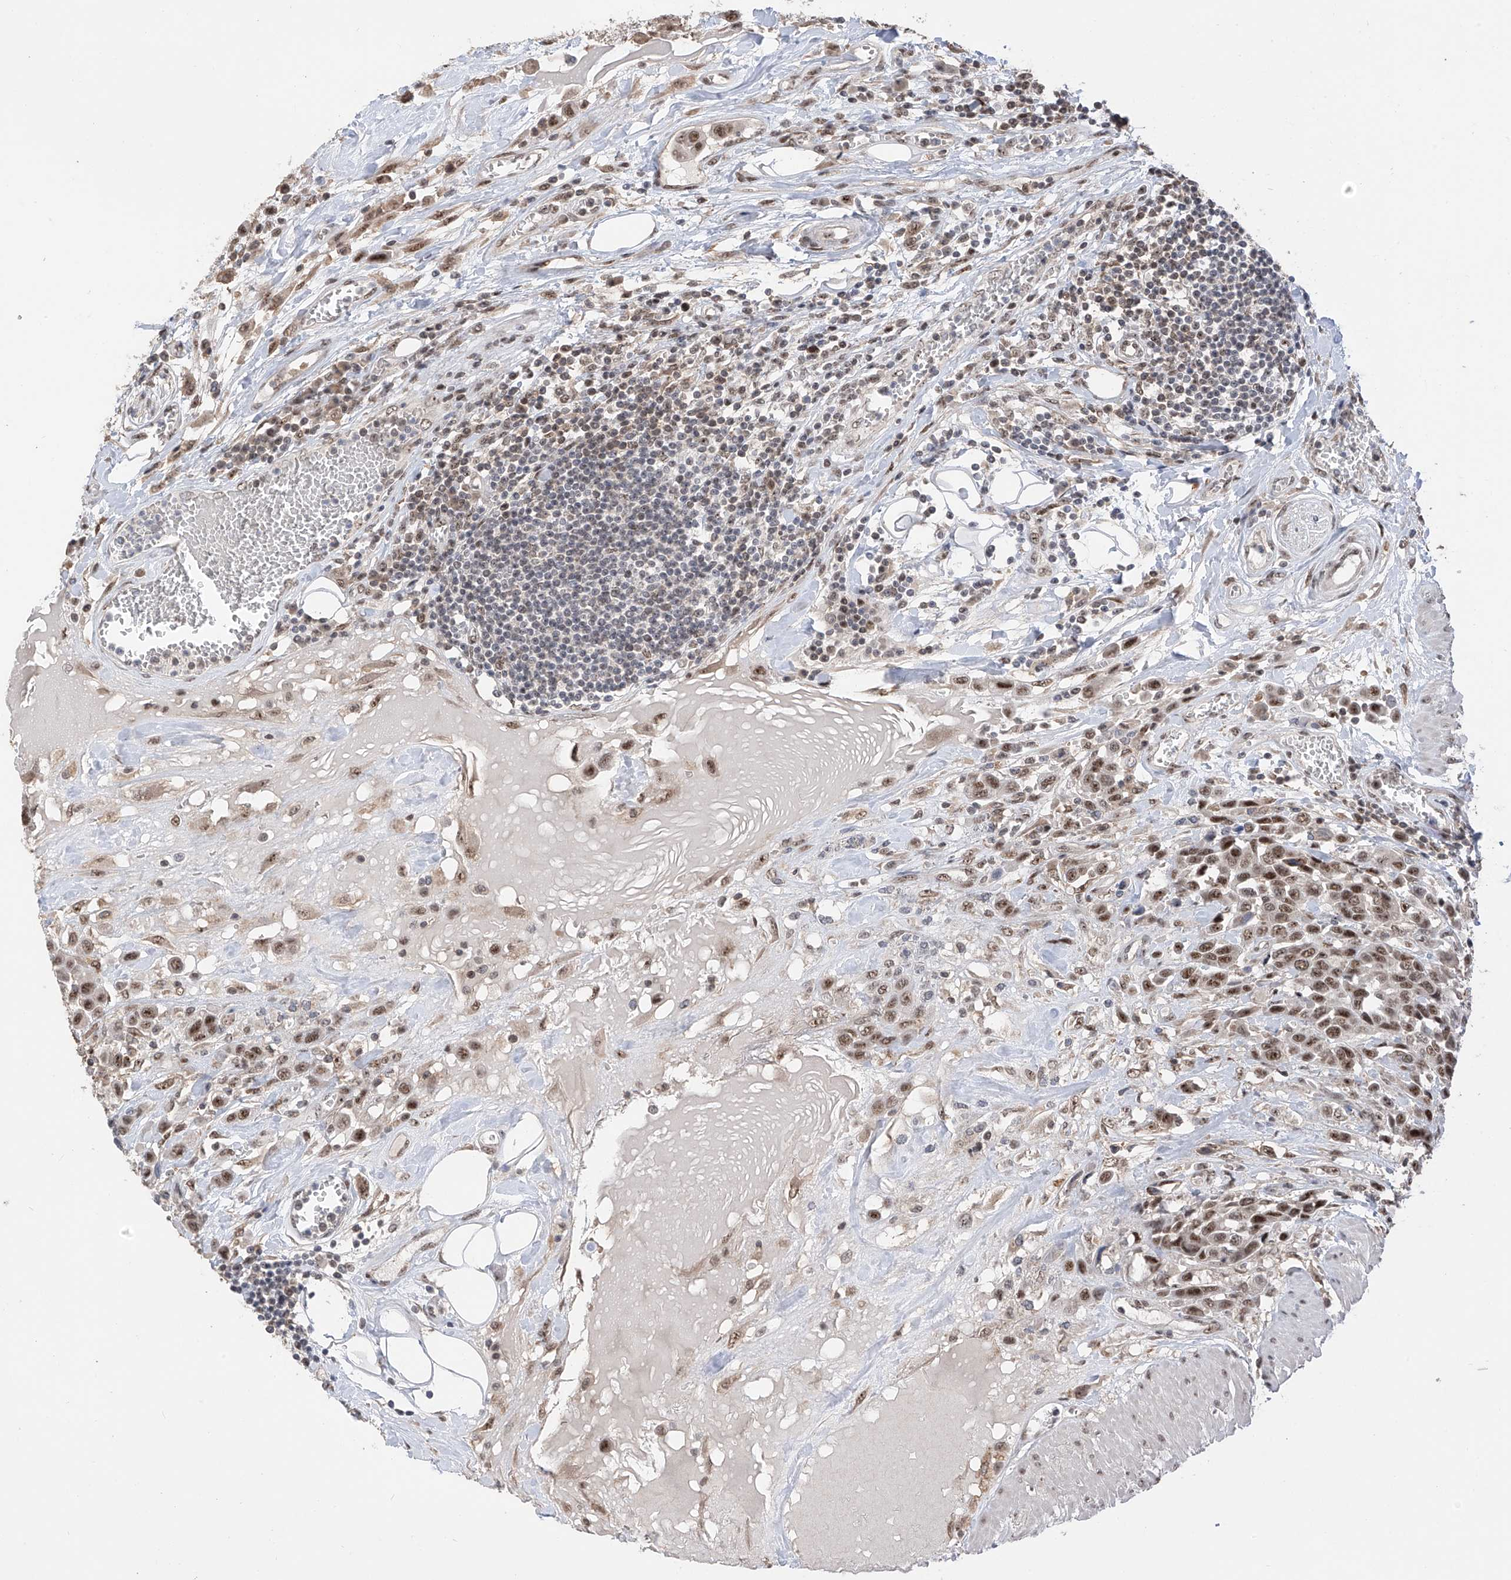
{"staining": {"intensity": "strong", "quantity": "25%-75%", "location": "nuclear"}, "tissue": "urothelial cancer", "cell_type": "Tumor cells", "image_type": "cancer", "snomed": [{"axis": "morphology", "description": "Urothelial carcinoma, High grade"}, {"axis": "topography", "description": "Urinary bladder"}], "caption": "Protein staining reveals strong nuclear staining in about 25%-75% of tumor cells in urothelial carcinoma (high-grade). Immunohistochemistry stains the protein of interest in brown and the nuclei are stained blue.", "gene": "C1orf131", "patient": {"sex": "male", "age": 50}}